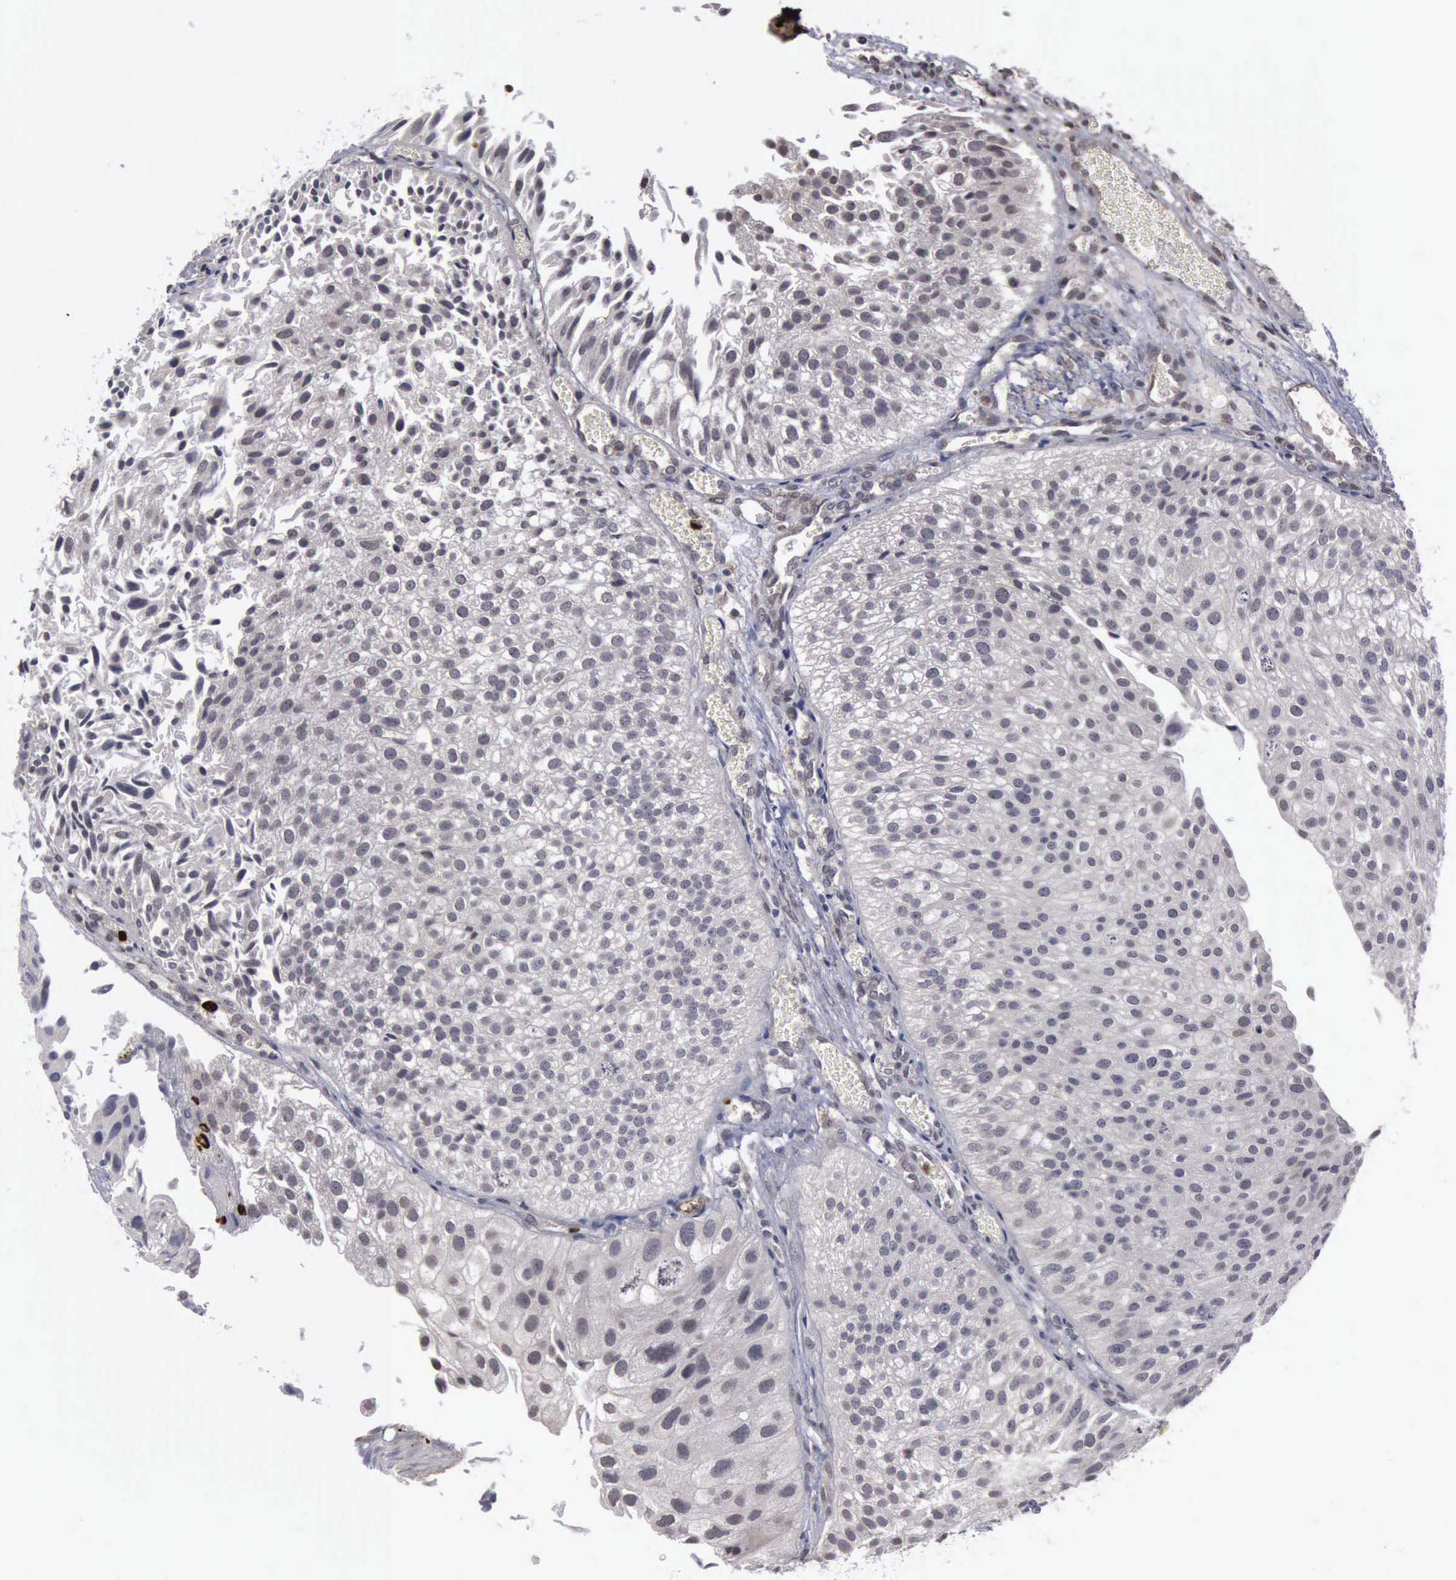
{"staining": {"intensity": "negative", "quantity": "none", "location": "none"}, "tissue": "urothelial cancer", "cell_type": "Tumor cells", "image_type": "cancer", "snomed": [{"axis": "morphology", "description": "Urothelial carcinoma, Low grade"}, {"axis": "topography", "description": "Urinary bladder"}], "caption": "Urothelial cancer was stained to show a protein in brown. There is no significant positivity in tumor cells.", "gene": "MMP9", "patient": {"sex": "female", "age": 89}}